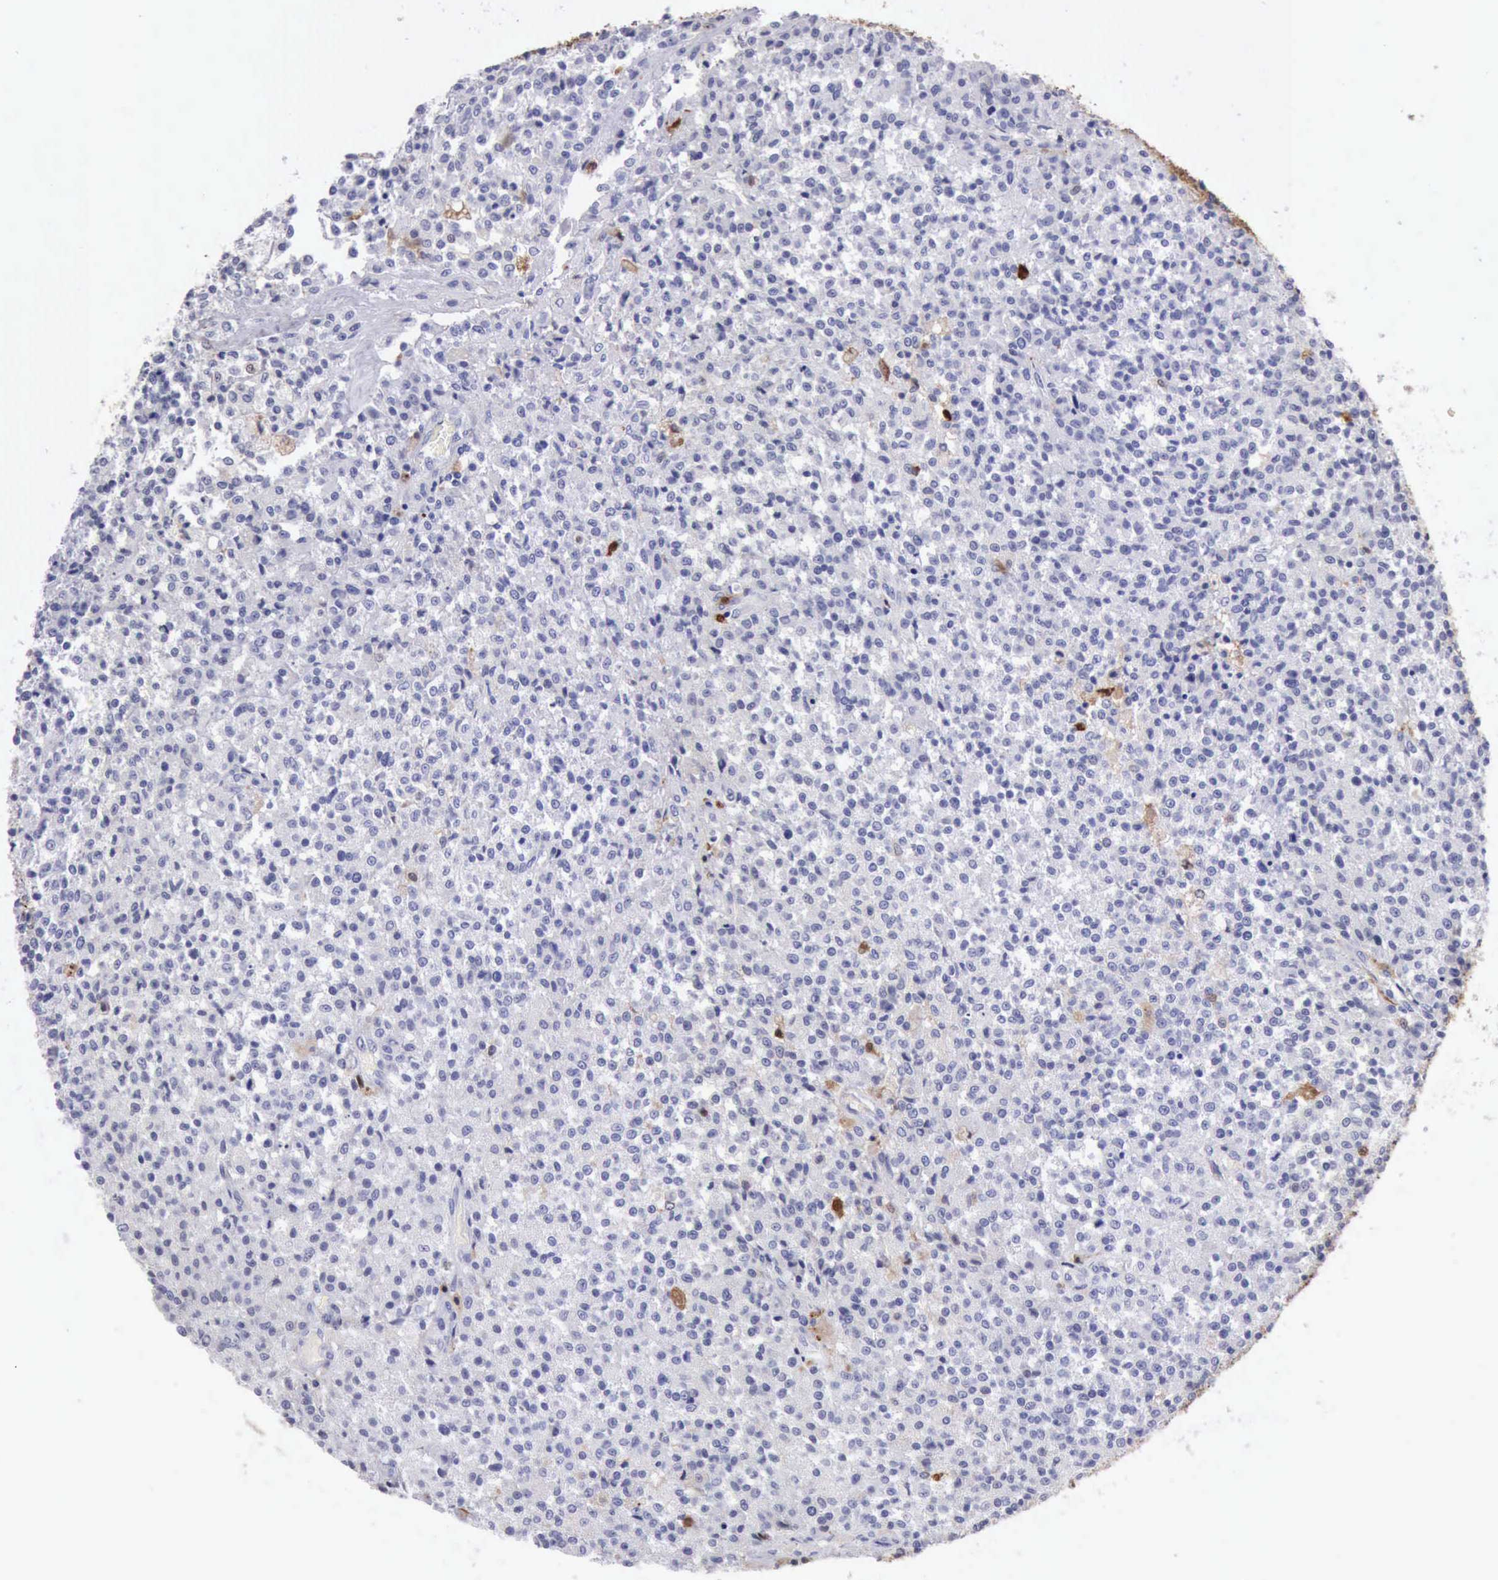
{"staining": {"intensity": "negative", "quantity": "none", "location": "none"}, "tissue": "testis cancer", "cell_type": "Tumor cells", "image_type": "cancer", "snomed": [{"axis": "morphology", "description": "Seminoma, NOS"}, {"axis": "topography", "description": "Testis"}], "caption": "Tumor cells are negative for brown protein staining in testis cancer (seminoma). (Stains: DAB (3,3'-diaminobenzidine) immunohistochemistry (IHC) with hematoxylin counter stain, Microscopy: brightfield microscopy at high magnification).", "gene": "CSTA", "patient": {"sex": "male", "age": 59}}